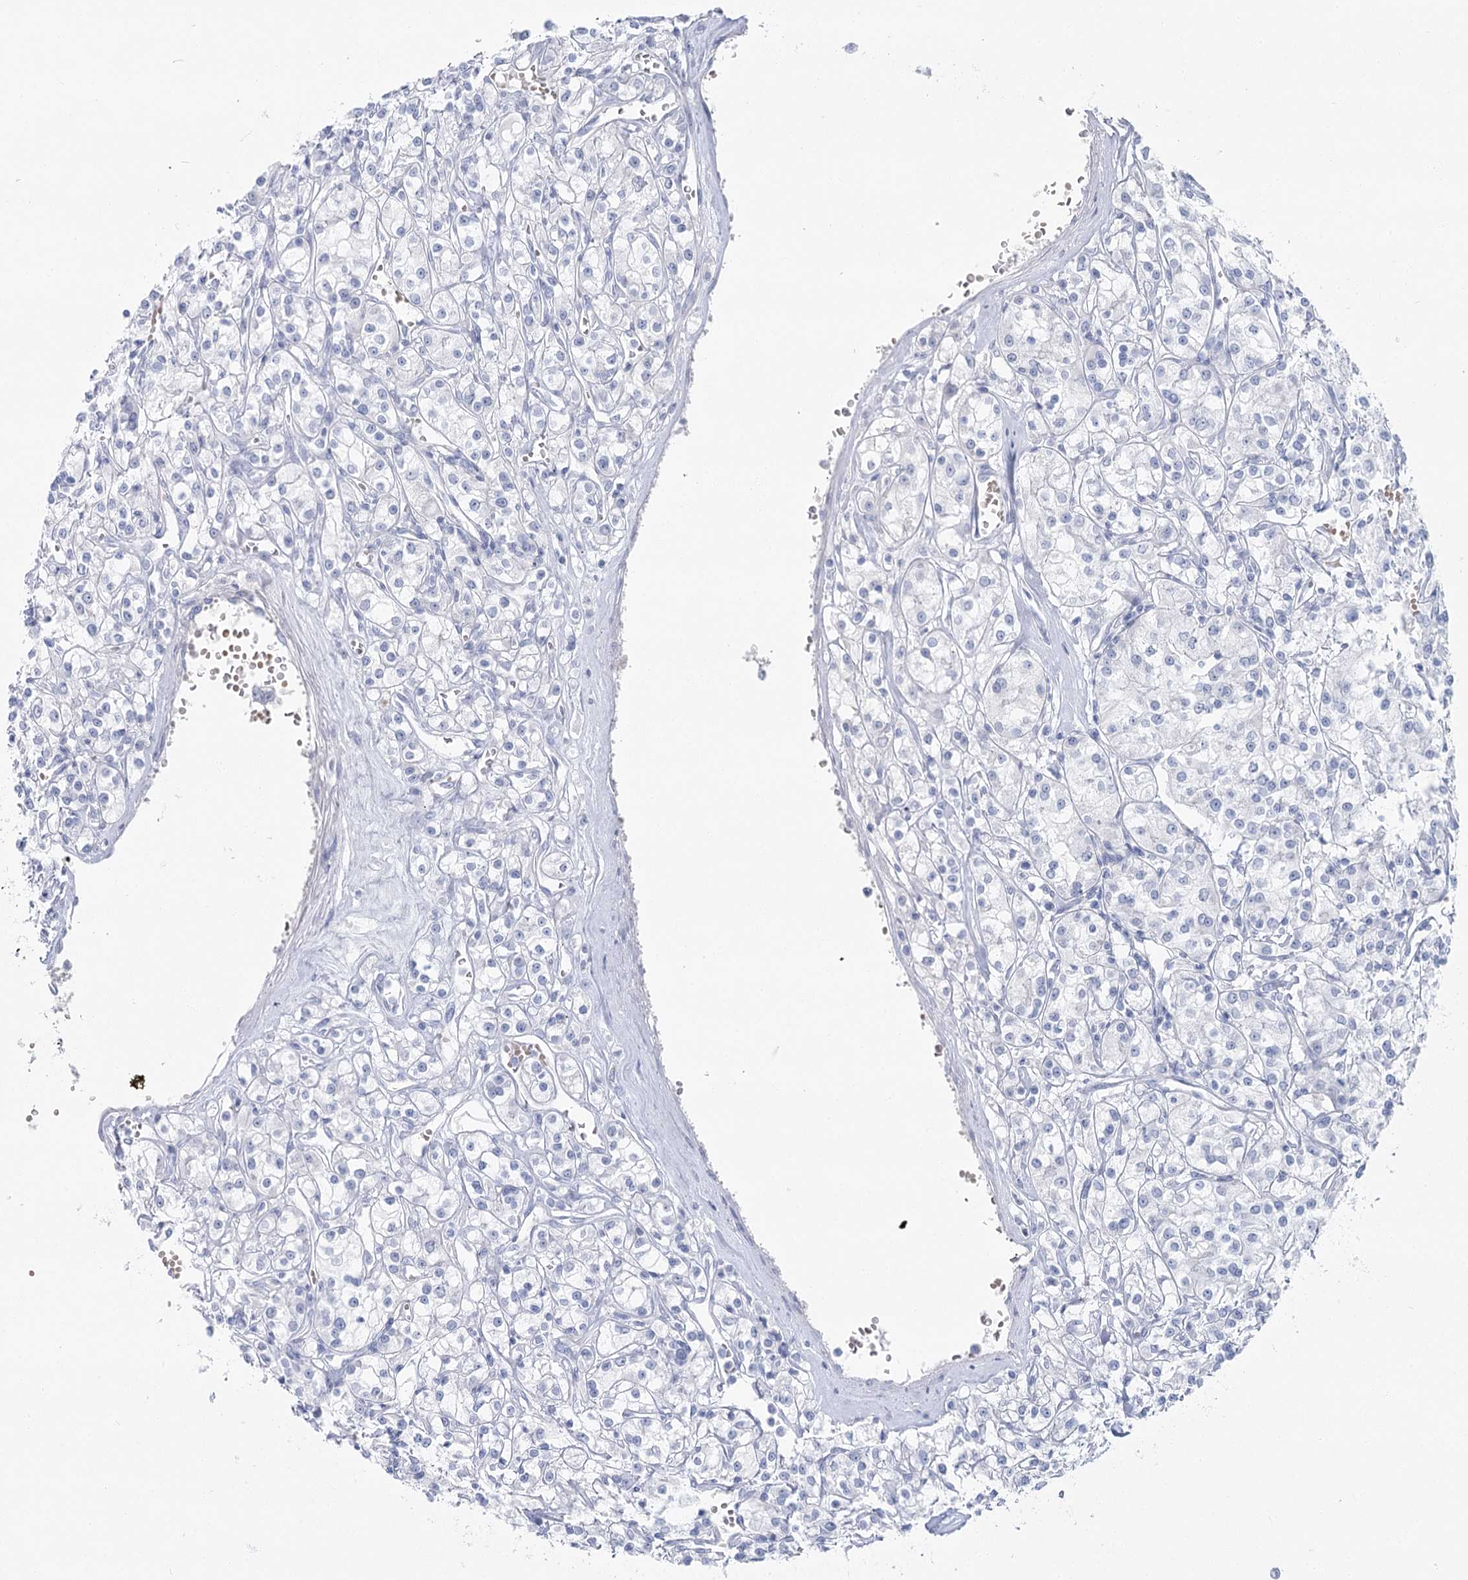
{"staining": {"intensity": "negative", "quantity": "none", "location": "none"}, "tissue": "renal cancer", "cell_type": "Tumor cells", "image_type": "cancer", "snomed": [{"axis": "morphology", "description": "Adenocarcinoma, NOS"}, {"axis": "topography", "description": "Kidney"}], "caption": "IHC of human renal cancer reveals no staining in tumor cells.", "gene": "IFIT5", "patient": {"sex": "female", "age": 59}}